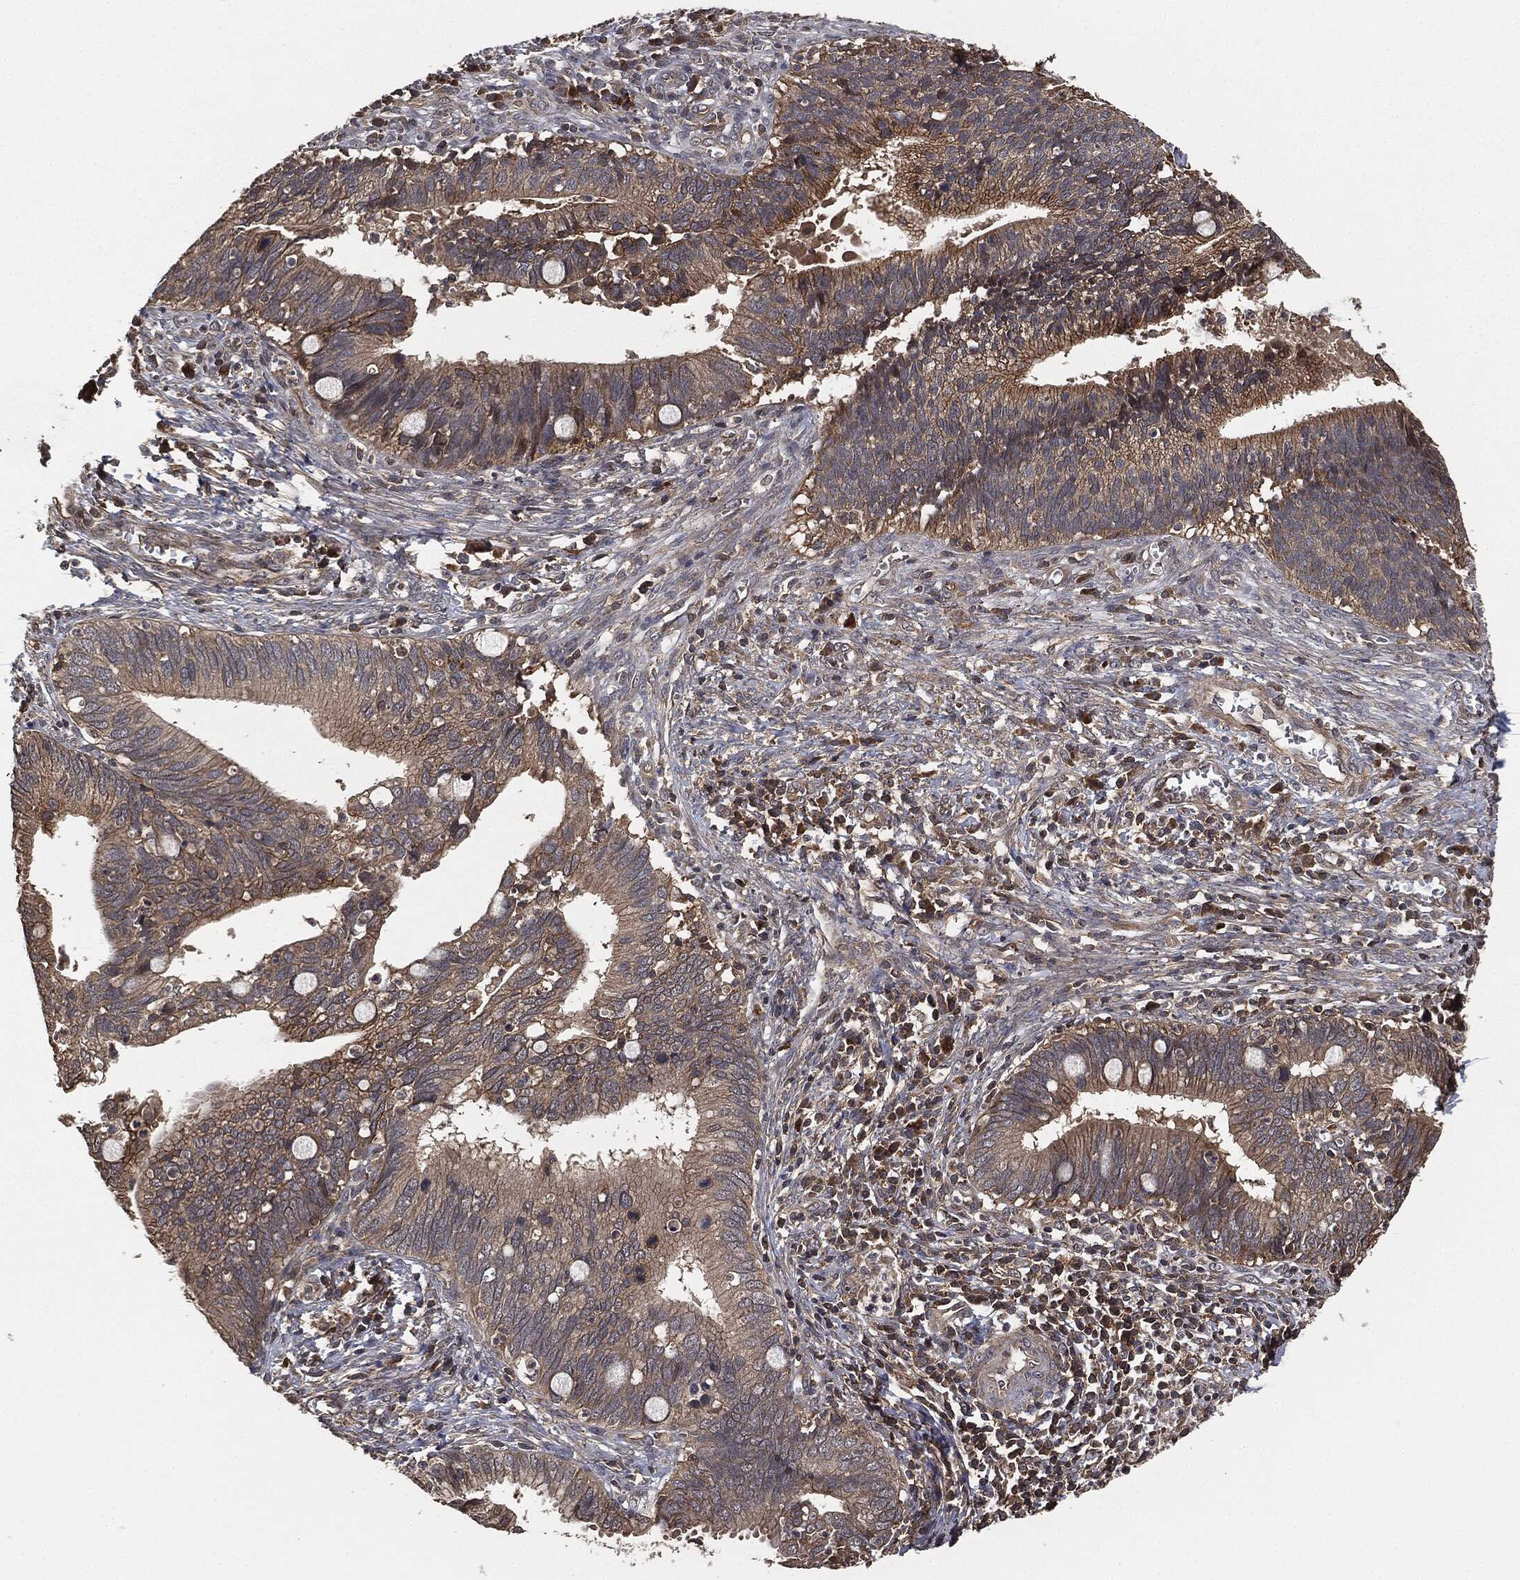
{"staining": {"intensity": "moderate", "quantity": "25%-75%", "location": "cytoplasmic/membranous"}, "tissue": "cervical cancer", "cell_type": "Tumor cells", "image_type": "cancer", "snomed": [{"axis": "morphology", "description": "Adenocarcinoma, NOS"}, {"axis": "topography", "description": "Cervix"}], "caption": "About 25%-75% of tumor cells in cervical adenocarcinoma display moderate cytoplasmic/membranous protein staining as visualized by brown immunohistochemical staining.", "gene": "ERBIN", "patient": {"sex": "female", "age": 42}}